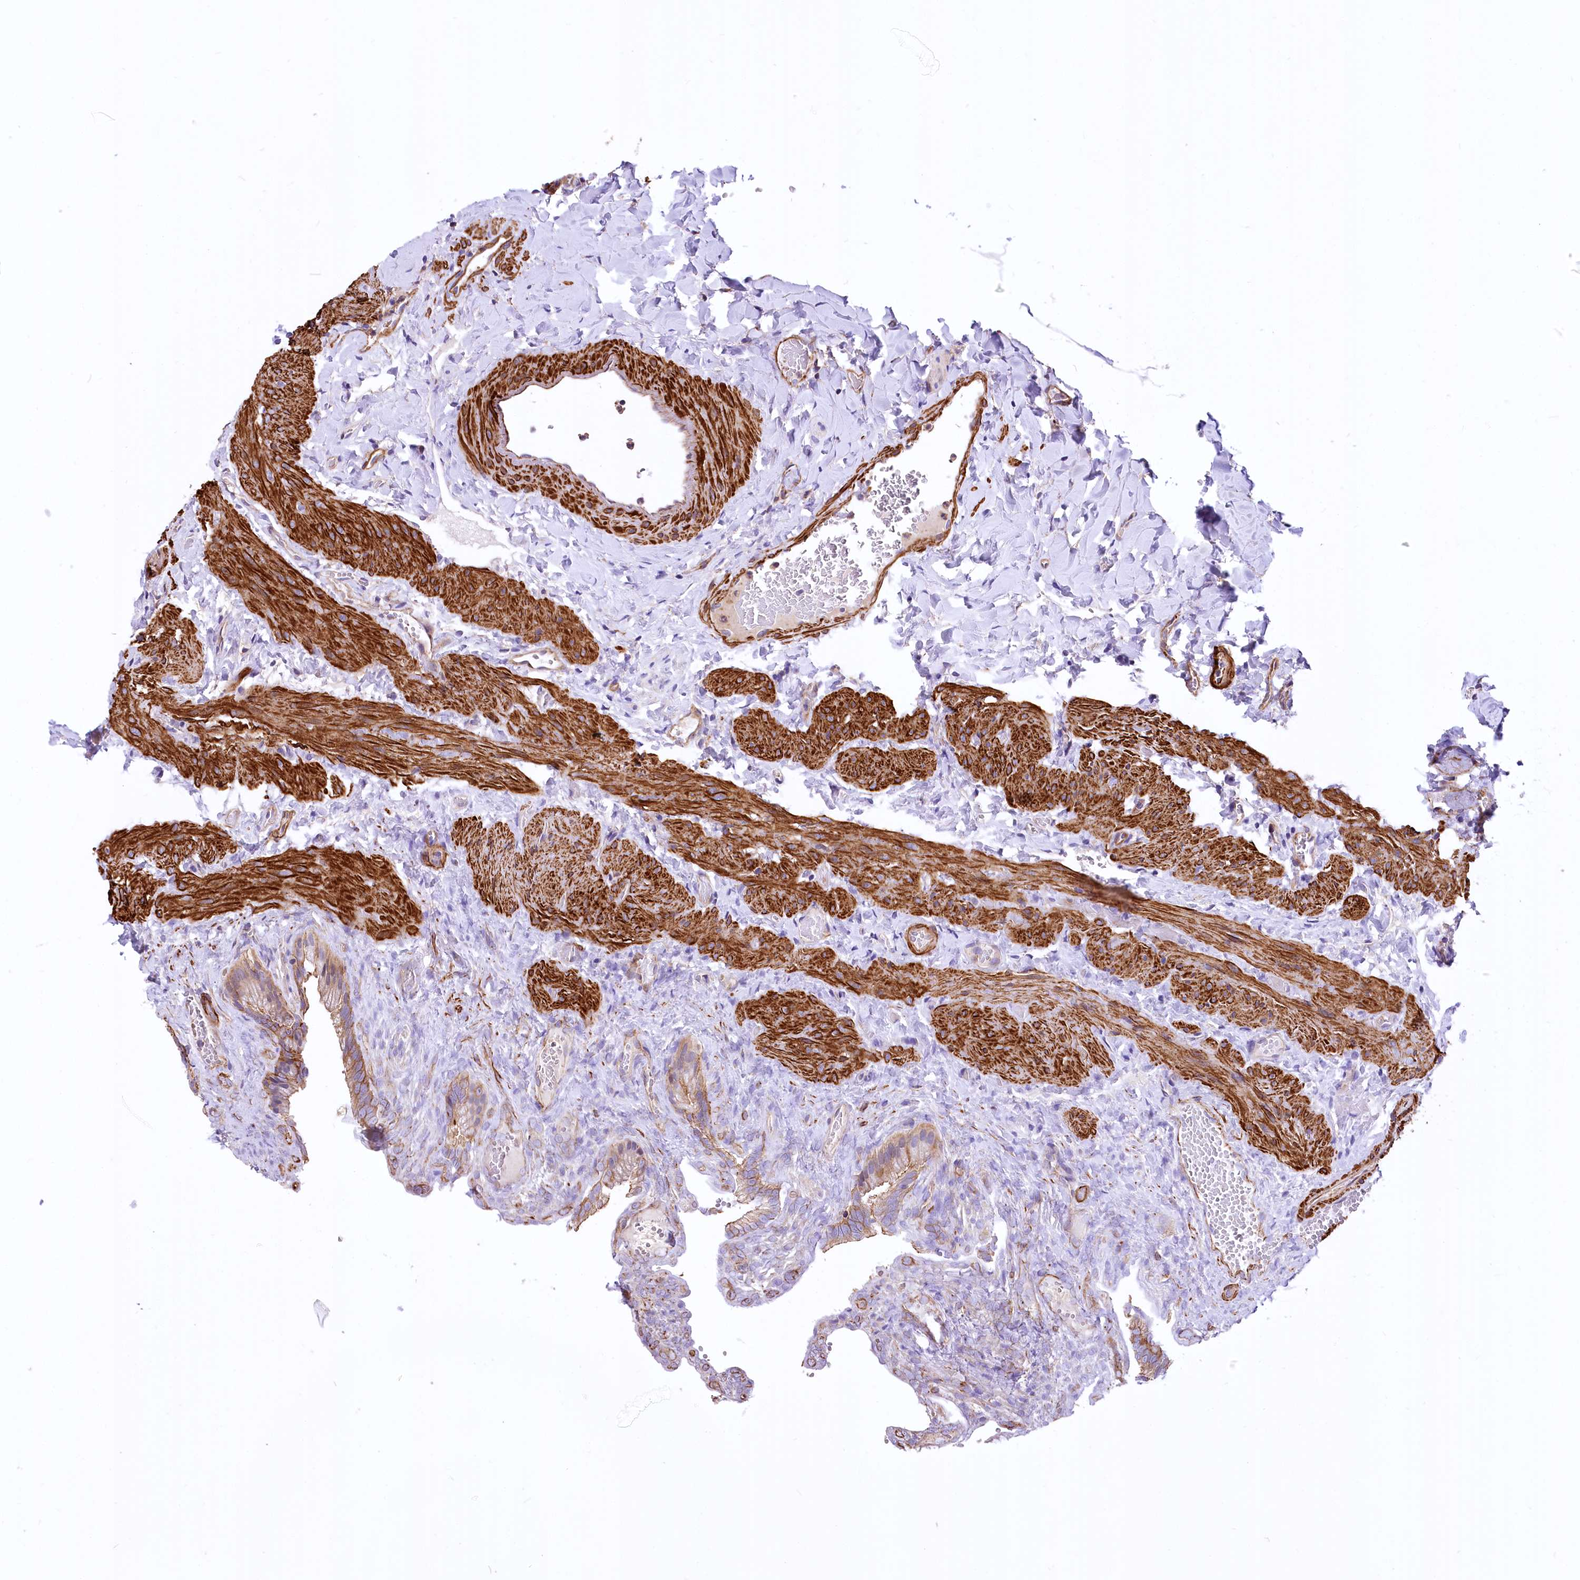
{"staining": {"intensity": "moderate", "quantity": ">75%", "location": "cytoplasmic/membranous"}, "tissue": "gallbladder", "cell_type": "Glandular cells", "image_type": "normal", "snomed": [{"axis": "morphology", "description": "Normal tissue, NOS"}, {"axis": "topography", "description": "Gallbladder"}], "caption": "Protein staining shows moderate cytoplasmic/membranous positivity in approximately >75% of glandular cells in unremarkable gallbladder. The staining was performed using DAB (3,3'-diaminobenzidine), with brown indicating positive protein expression. Nuclei are stained blue with hematoxylin.", "gene": "DPP3", "patient": {"sex": "female", "age": 30}}